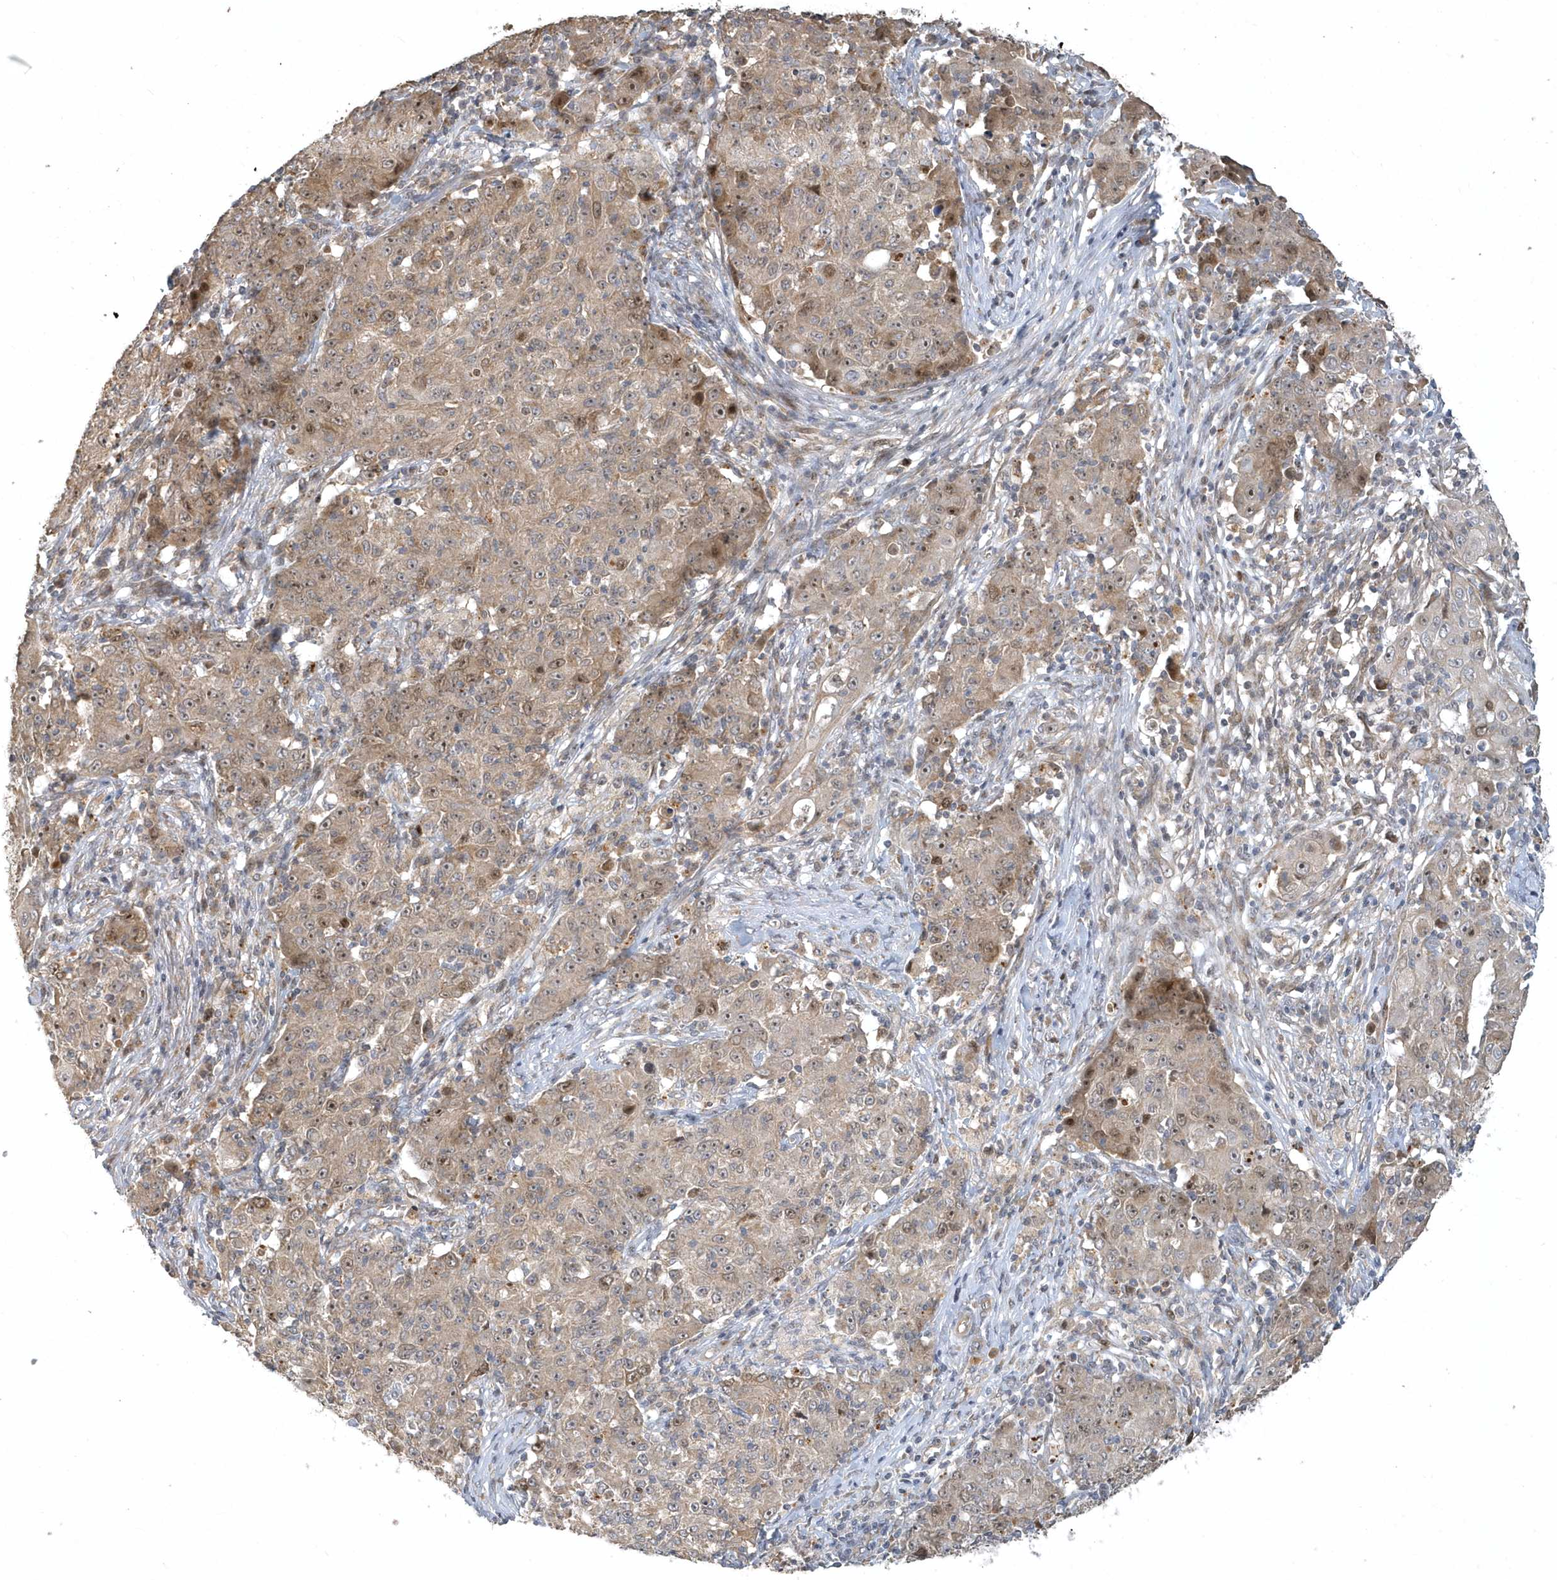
{"staining": {"intensity": "weak", "quantity": ">75%", "location": "cytoplasmic/membranous,nuclear"}, "tissue": "ovarian cancer", "cell_type": "Tumor cells", "image_type": "cancer", "snomed": [{"axis": "morphology", "description": "Carcinoma, endometroid"}, {"axis": "topography", "description": "Ovary"}], "caption": "Endometroid carcinoma (ovarian) stained with immunohistochemistry (IHC) exhibits weak cytoplasmic/membranous and nuclear positivity in approximately >75% of tumor cells.", "gene": "TRAIP", "patient": {"sex": "female", "age": 42}}